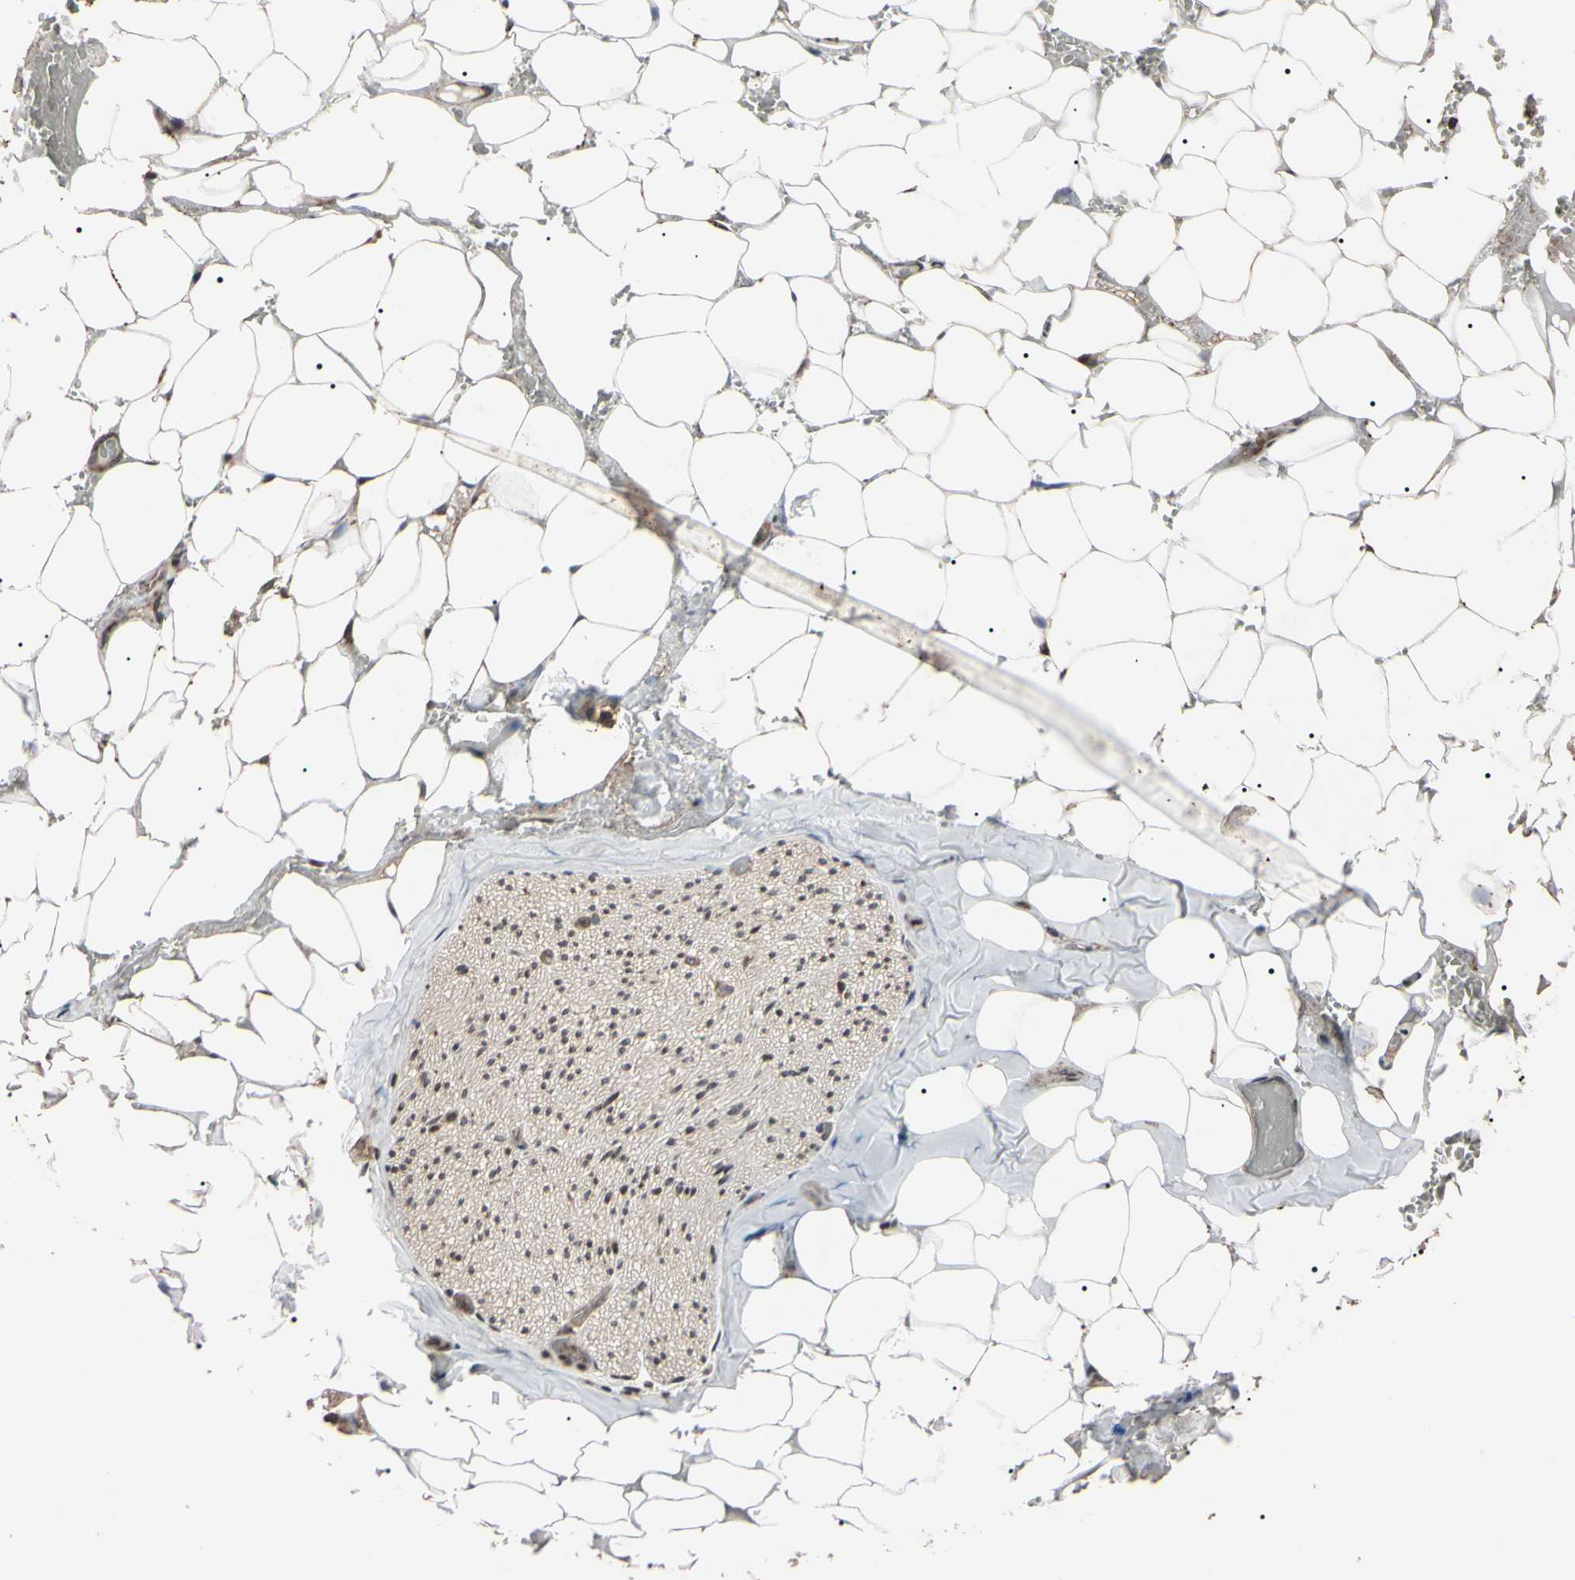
{"staining": {"intensity": "moderate", "quantity": ">75%", "location": "cytoplasmic/membranous"}, "tissue": "adipose tissue", "cell_type": "Adipocytes", "image_type": "normal", "snomed": [{"axis": "morphology", "description": "Normal tissue, NOS"}, {"axis": "topography", "description": "Peripheral nerve tissue"}], "caption": "A medium amount of moderate cytoplasmic/membranous positivity is appreciated in approximately >75% of adipocytes in benign adipose tissue. (DAB IHC, brown staining for protein, blue staining for nuclei).", "gene": "TNFRSF1A", "patient": {"sex": "male", "age": 70}}